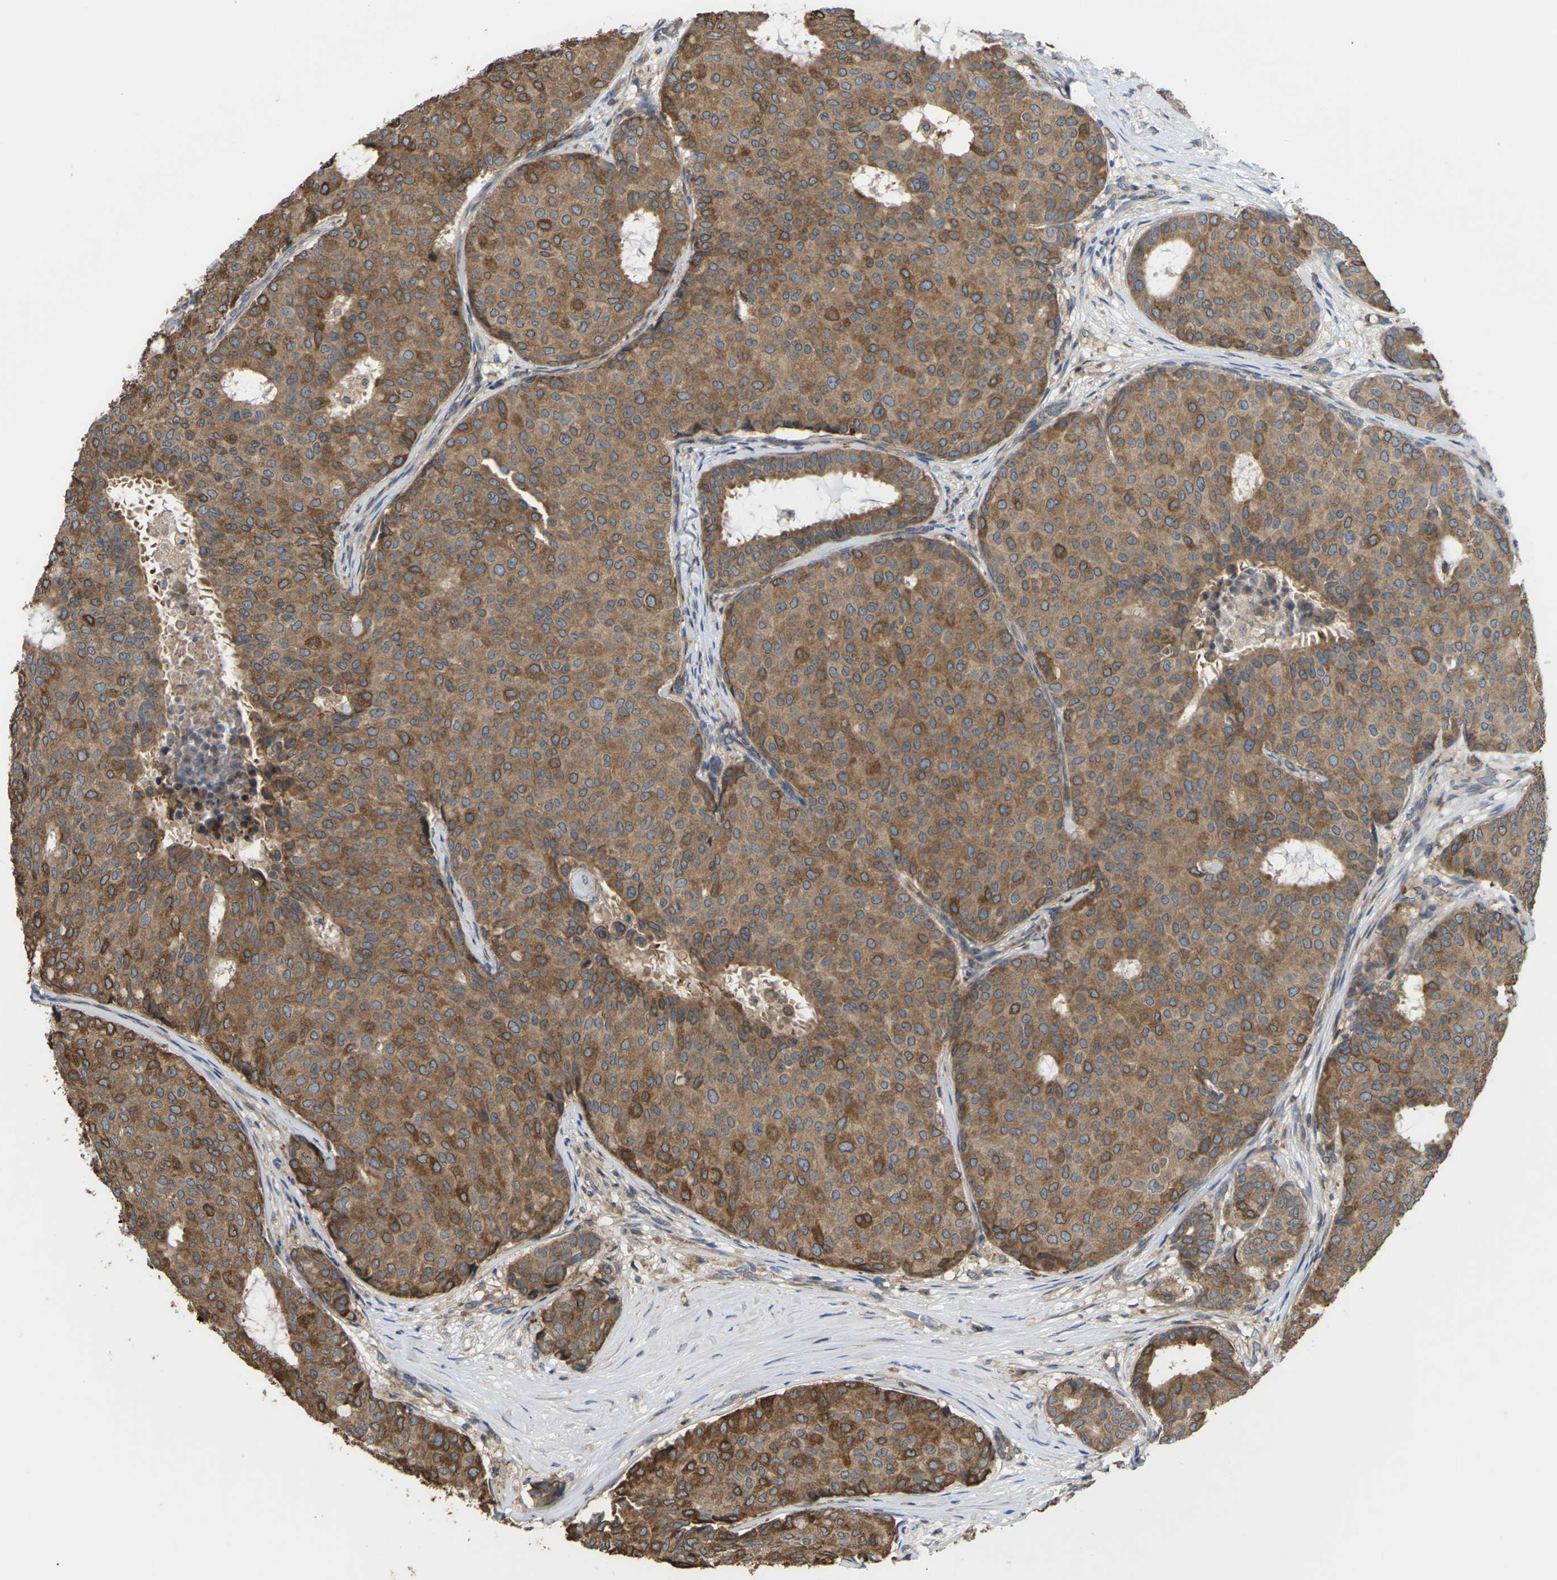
{"staining": {"intensity": "moderate", "quantity": ">75%", "location": "cytoplasmic/membranous"}, "tissue": "breast cancer", "cell_type": "Tumor cells", "image_type": "cancer", "snomed": [{"axis": "morphology", "description": "Duct carcinoma"}, {"axis": "topography", "description": "Breast"}], "caption": "Human breast cancer (invasive ductal carcinoma) stained with a brown dye demonstrates moderate cytoplasmic/membranous positive expression in about >75% of tumor cells.", "gene": "TIAM1", "patient": {"sex": "female", "age": 75}}